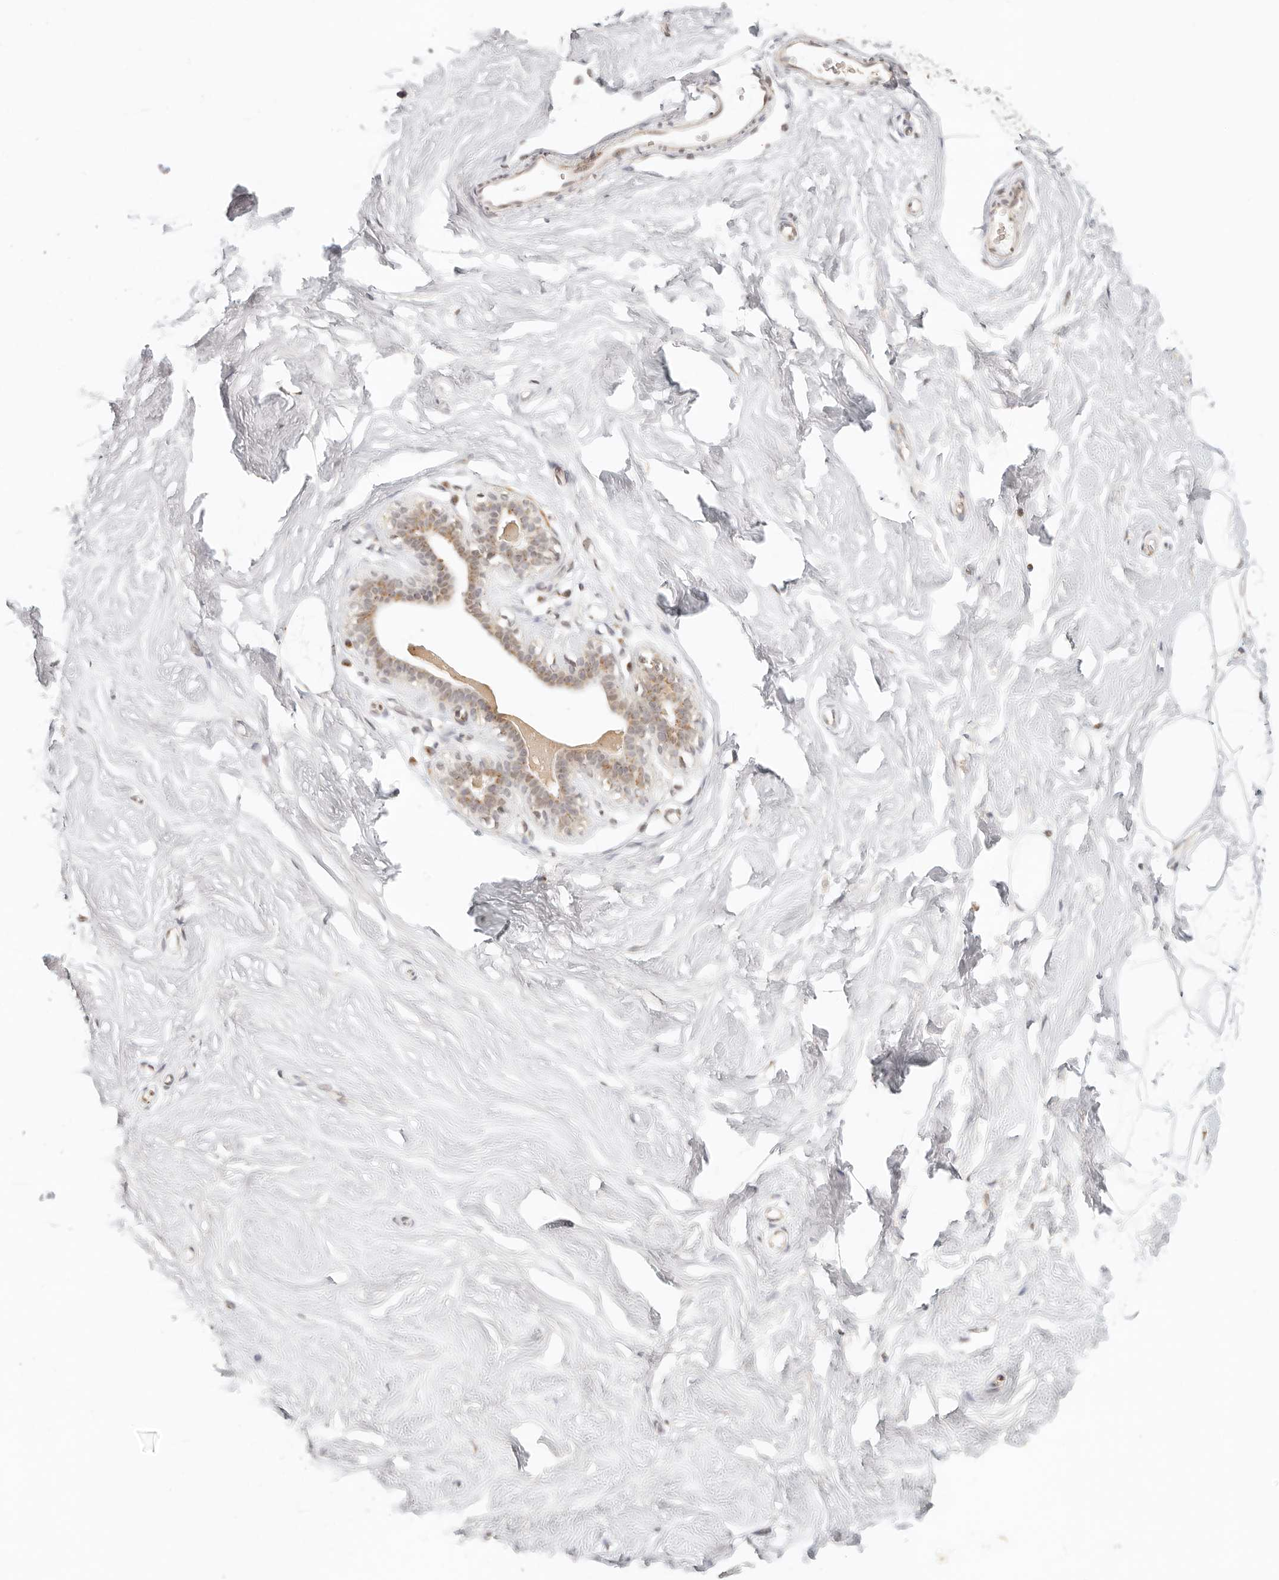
{"staining": {"intensity": "weak", "quantity": ">75%", "location": "cytoplasmic/membranous"}, "tissue": "breast", "cell_type": "Adipocytes", "image_type": "normal", "snomed": [{"axis": "morphology", "description": "Normal tissue, NOS"}, {"axis": "topography", "description": "Breast"}], "caption": "Protein expression by immunohistochemistry (IHC) demonstrates weak cytoplasmic/membranous staining in about >75% of adipocytes in normal breast. Using DAB (3,3'-diaminobenzidine) (brown) and hematoxylin (blue) stains, captured at high magnification using brightfield microscopy.", "gene": "INTS11", "patient": {"sex": "female", "age": 26}}